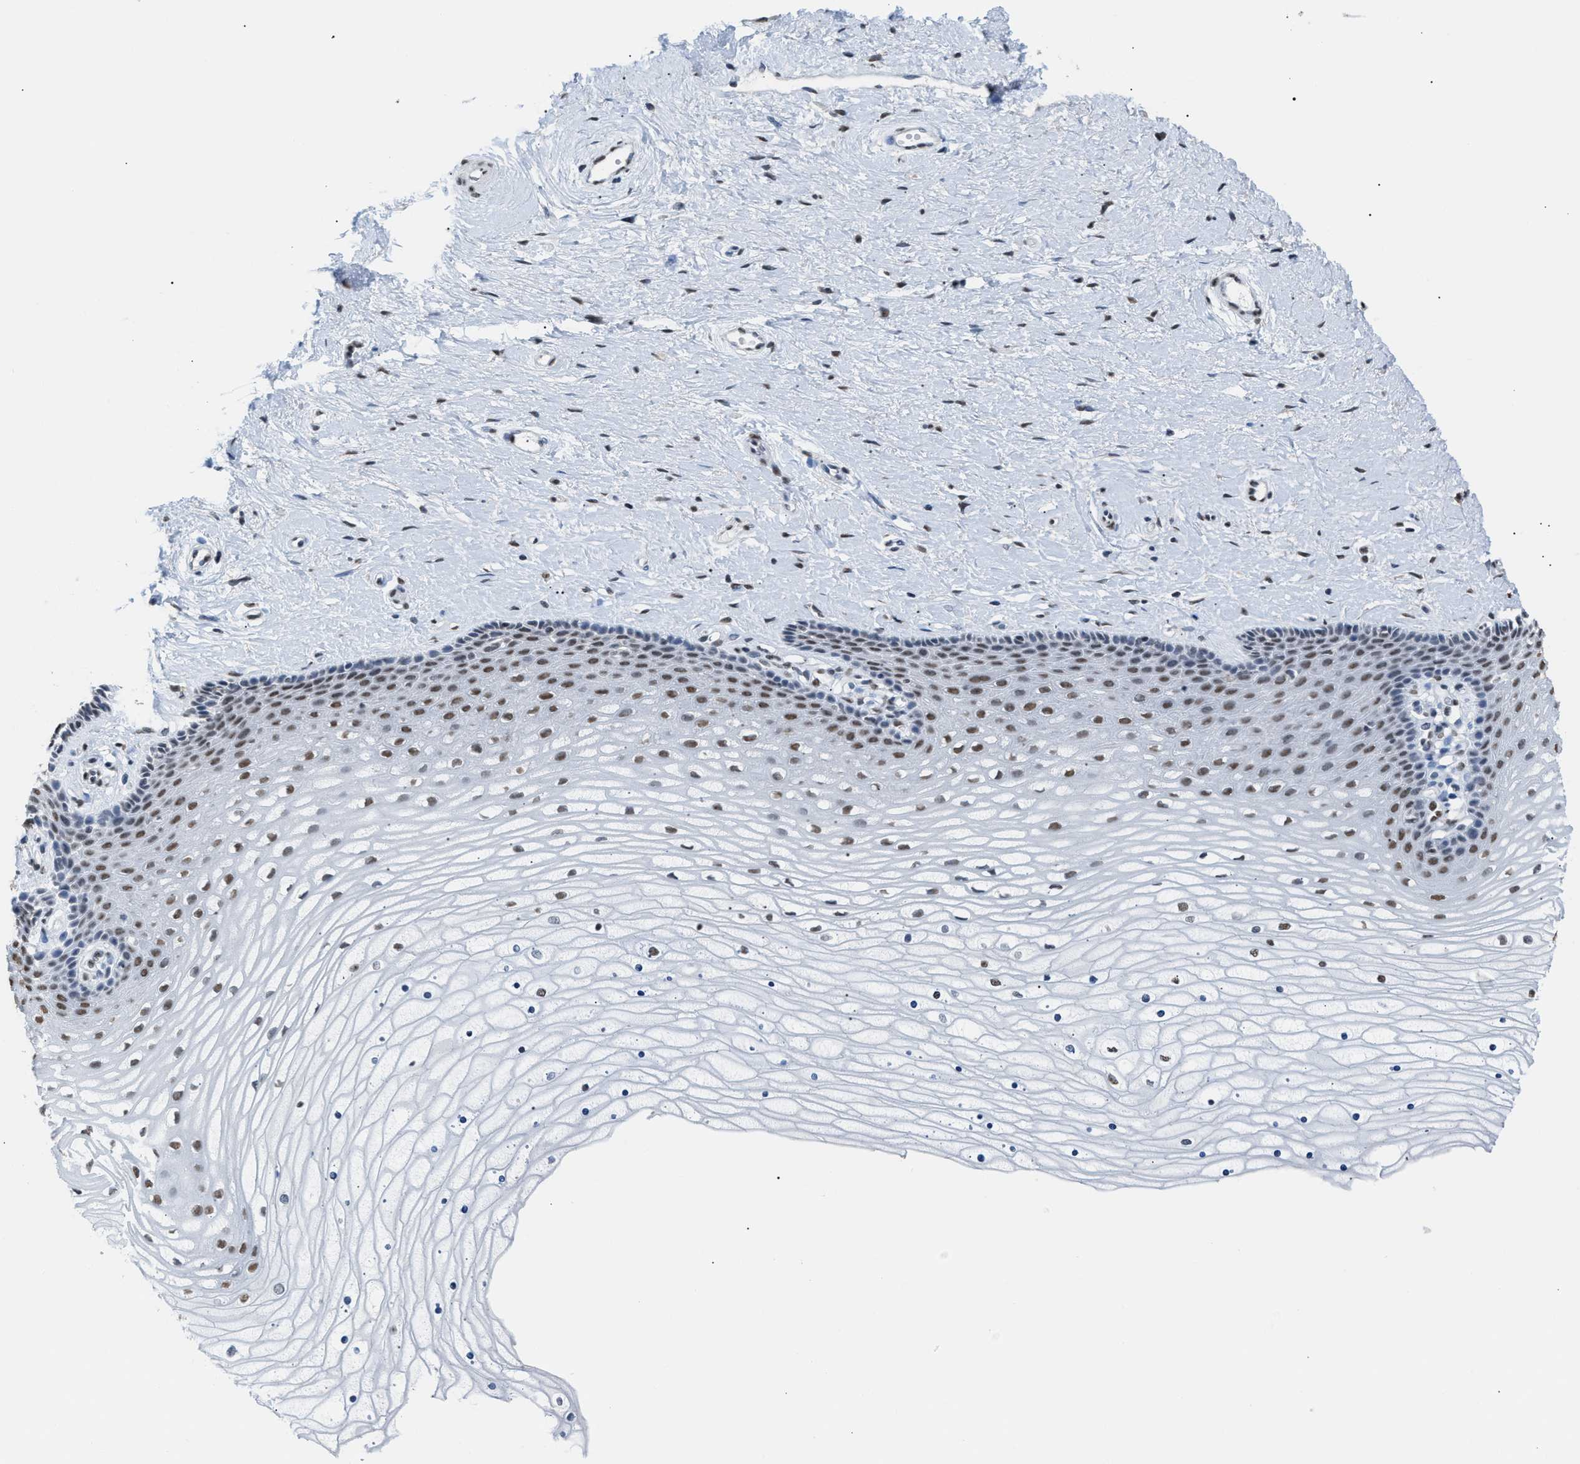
{"staining": {"intensity": "negative", "quantity": "none", "location": "none"}, "tissue": "cervix", "cell_type": "Glandular cells", "image_type": "normal", "snomed": [{"axis": "morphology", "description": "Normal tissue, NOS"}, {"axis": "topography", "description": "Cervix"}], "caption": "This image is of benign cervix stained with IHC to label a protein in brown with the nuclei are counter-stained blue. There is no expression in glandular cells. Brightfield microscopy of immunohistochemistry stained with DAB (3,3'-diaminobenzidine) (brown) and hematoxylin (blue), captured at high magnification.", "gene": "CCAR2", "patient": {"sex": "female", "age": 39}}